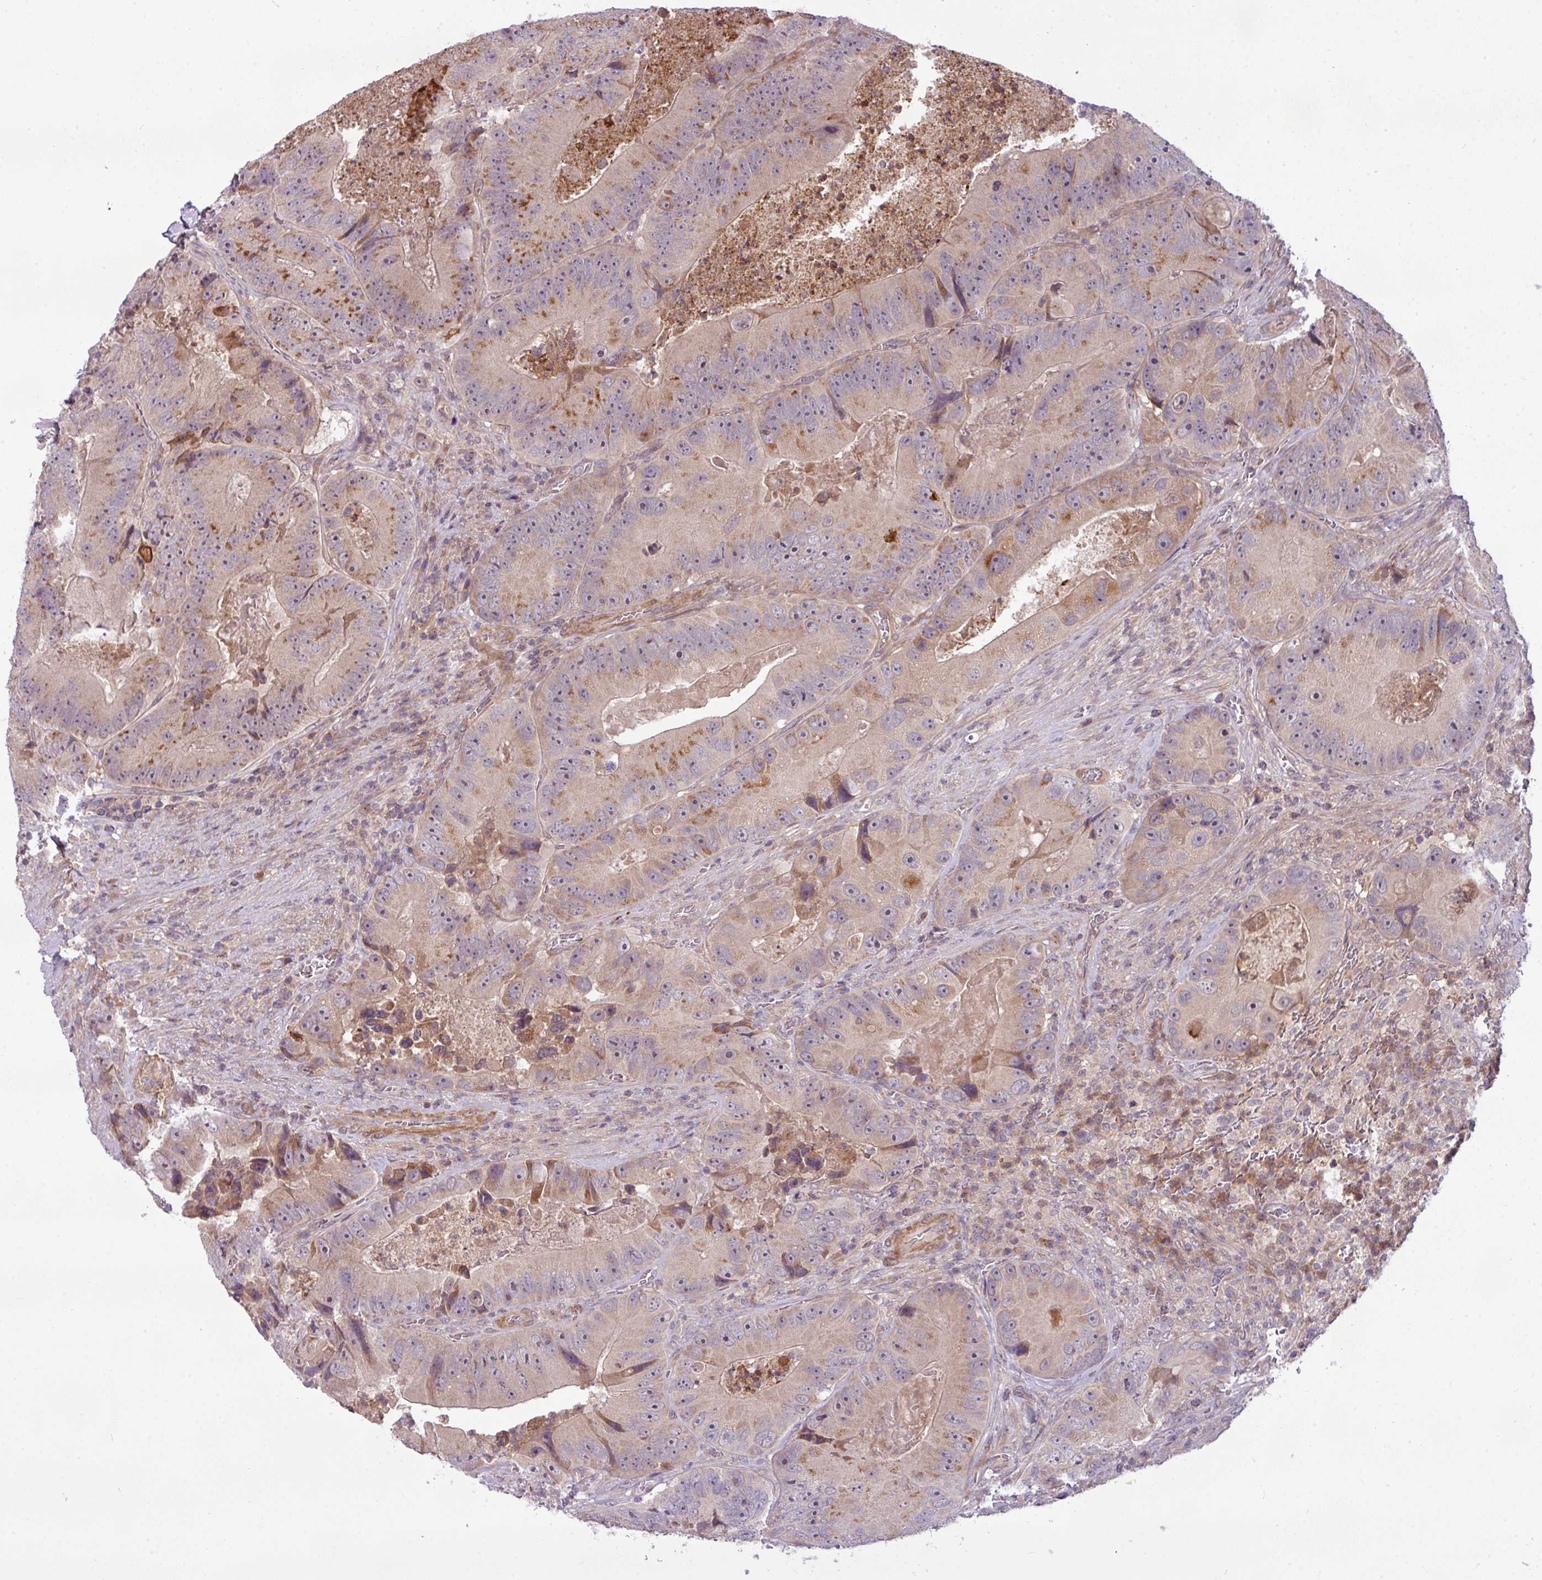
{"staining": {"intensity": "moderate", "quantity": "<25%", "location": "cytoplasmic/membranous"}, "tissue": "colorectal cancer", "cell_type": "Tumor cells", "image_type": "cancer", "snomed": [{"axis": "morphology", "description": "Adenocarcinoma, NOS"}, {"axis": "topography", "description": "Colon"}], "caption": "Immunohistochemical staining of human colorectal cancer reveals low levels of moderate cytoplasmic/membranous protein expression in about <25% of tumor cells.", "gene": "ZNF35", "patient": {"sex": "female", "age": 86}}